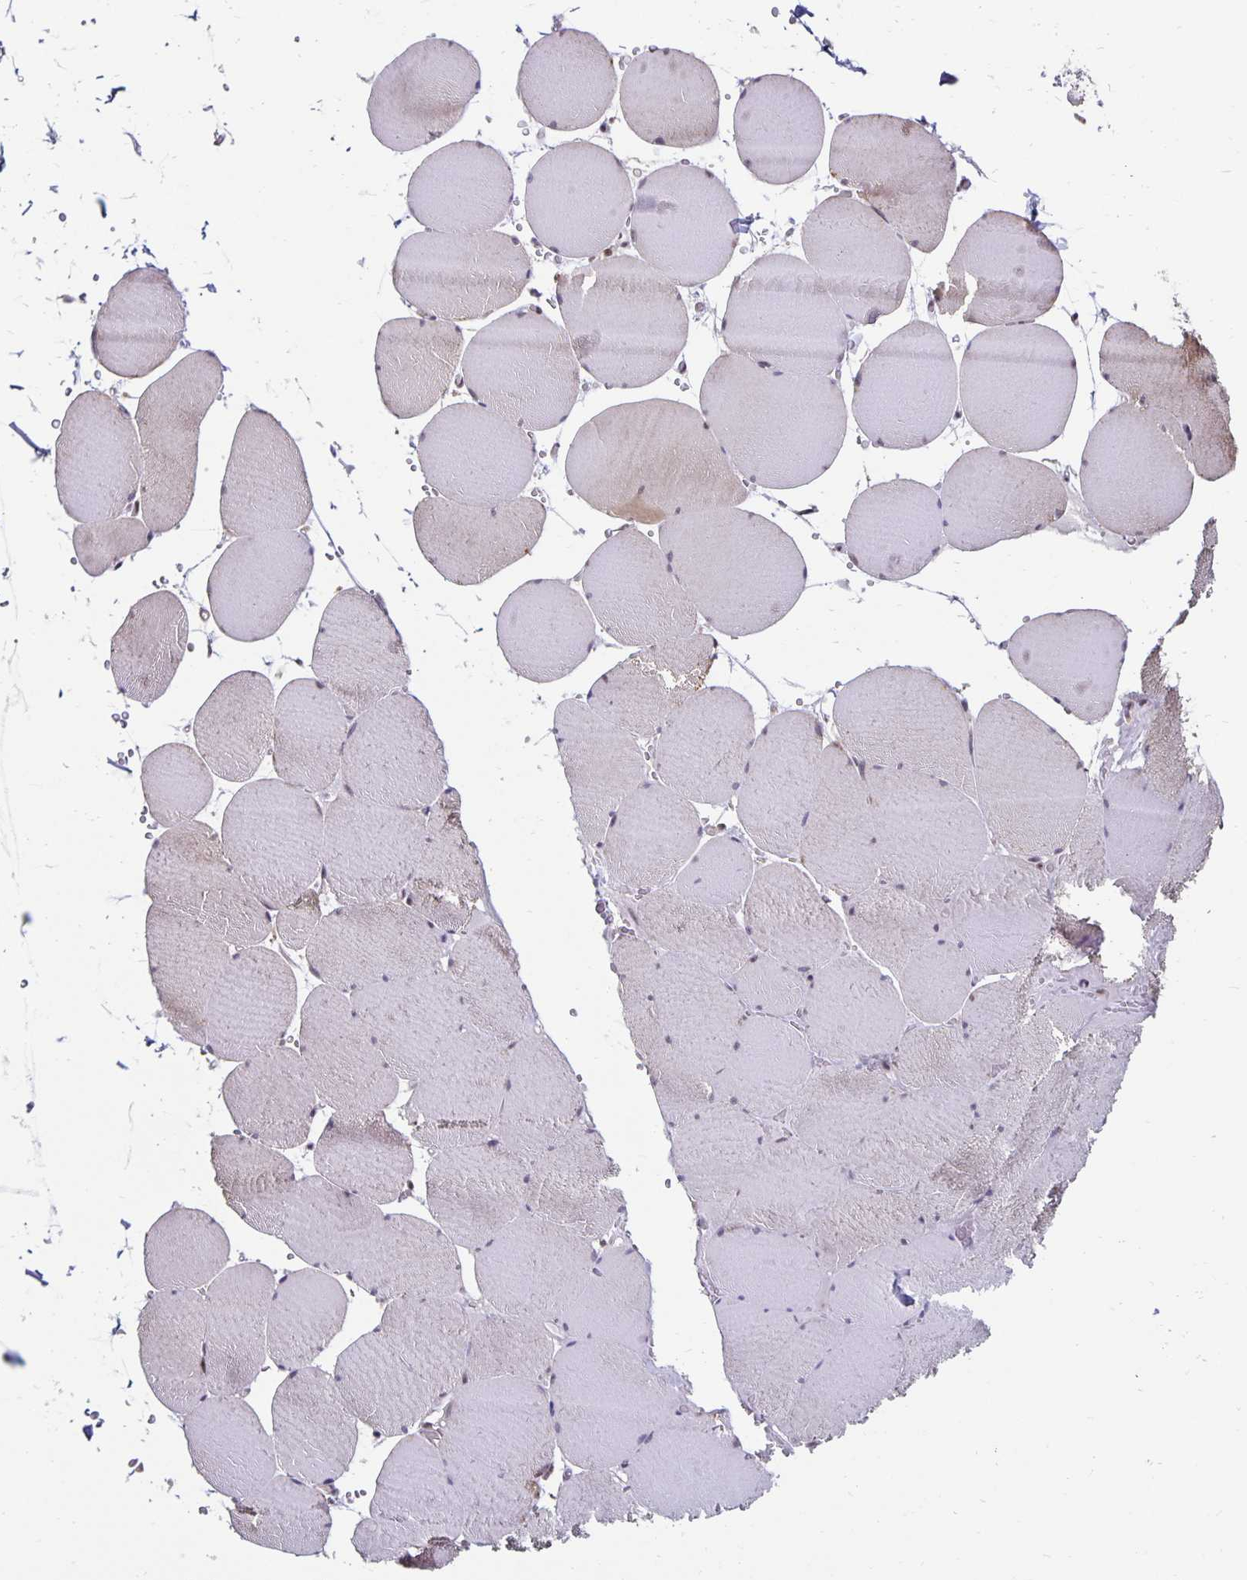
{"staining": {"intensity": "weak", "quantity": "<25%", "location": "nuclear"}, "tissue": "skeletal muscle", "cell_type": "Myocytes", "image_type": "normal", "snomed": [{"axis": "morphology", "description": "Normal tissue, NOS"}, {"axis": "topography", "description": "Skeletal muscle"}, {"axis": "topography", "description": "Head-Neck"}], "caption": "A high-resolution photomicrograph shows immunohistochemistry (IHC) staining of benign skeletal muscle, which reveals no significant positivity in myocytes. The staining is performed using DAB (3,3'-diaminobenzidine) brown chromogen with nuclei counter-stained in using hematoxylin.", "gene": "EXOC6B", "patient": {"sex": "male", "age": 66}}